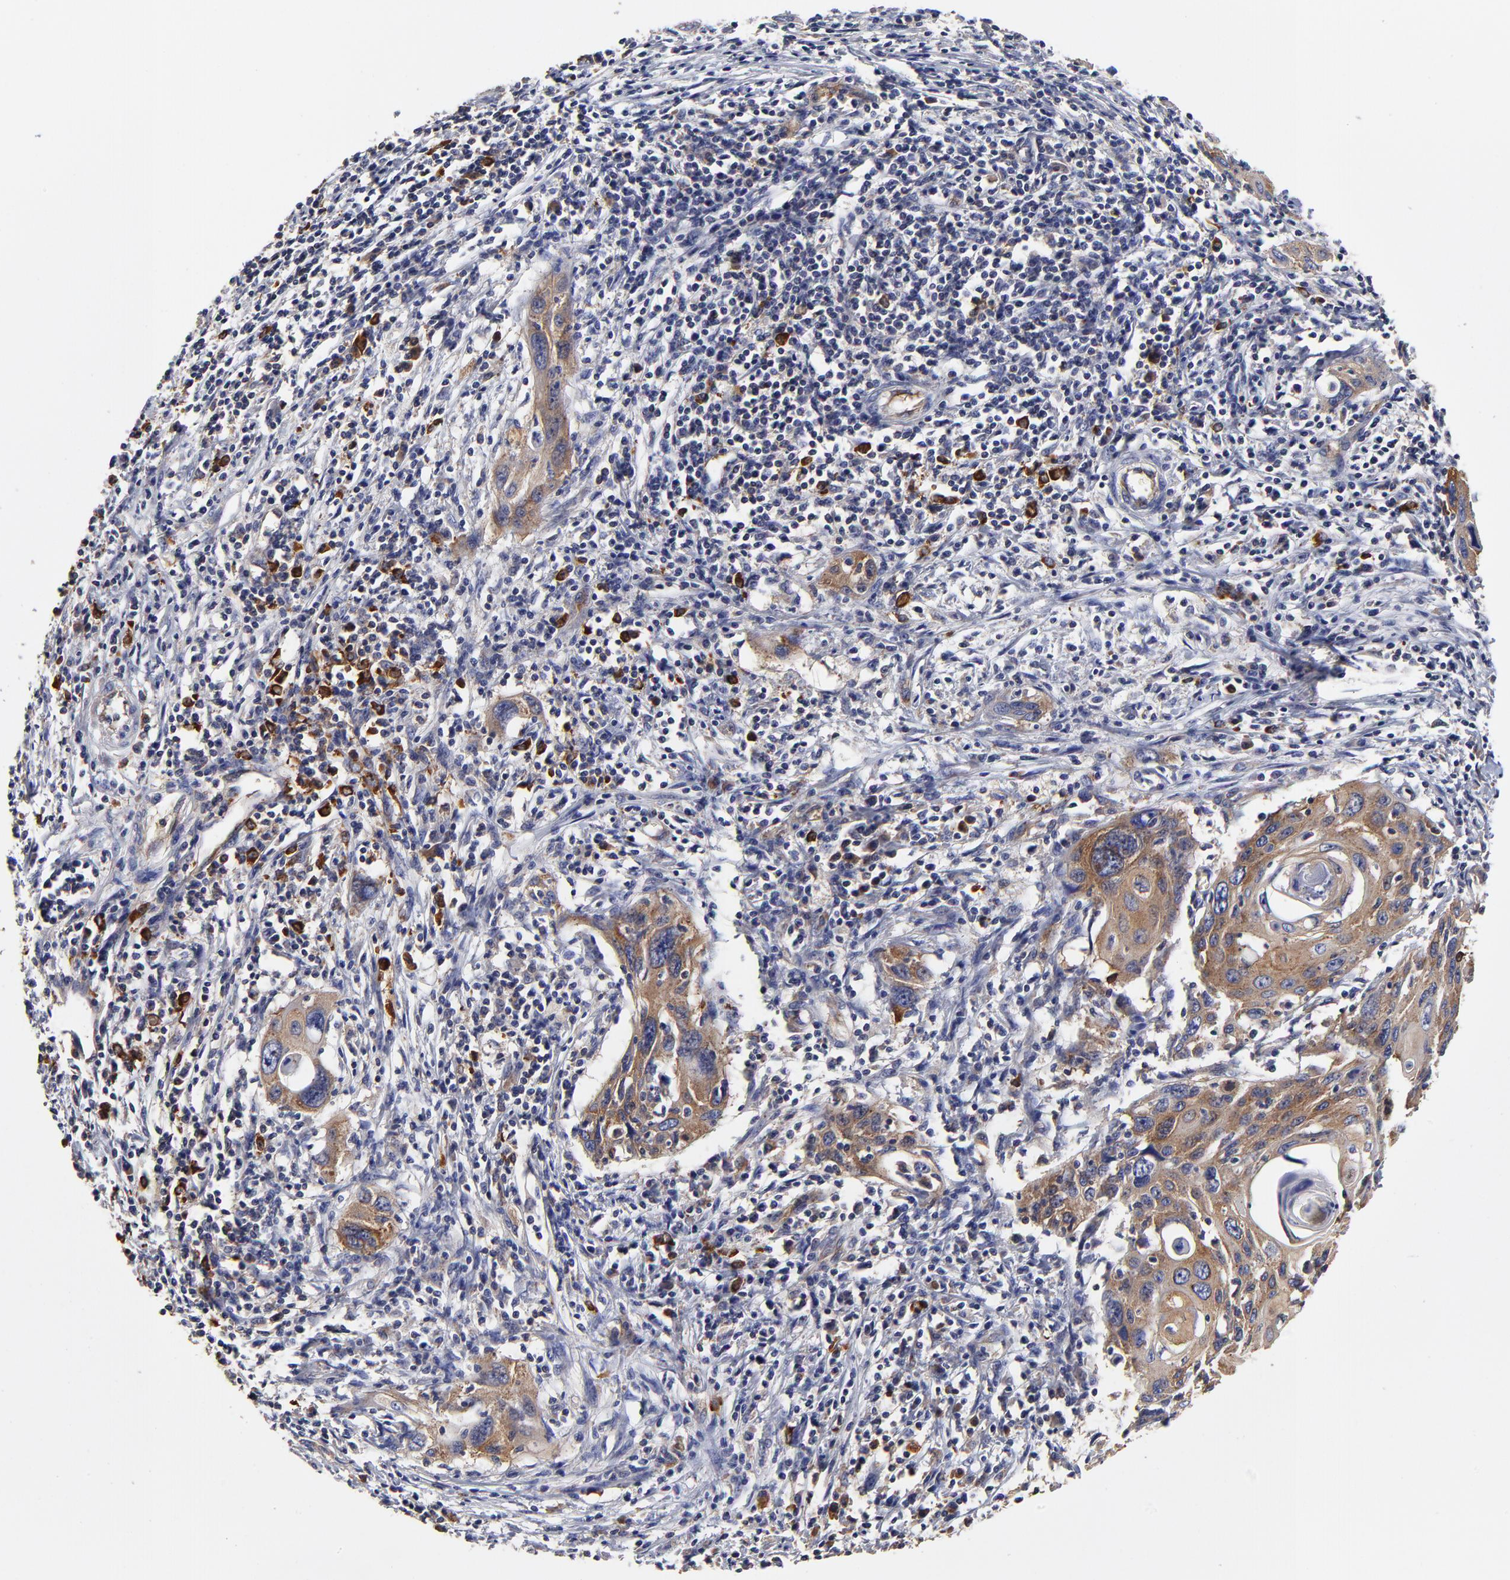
{"staining": {"intensity": "moderate", "quantity": ">75%", "location": "cytoplasmic/membranous"}, "tissue": "cervical cancer", "cell_type": "Tumor cells", "image_type": "cancer", "snomed": [{"axis": "morphology", "description": "Squamous cell carcinoma, NOS"}, {"axis": "topography", "description": "Cervix"}], "caption": "Squamous cell carcinoma (cervical) stained with a brown dye exhibits moderate cytoplasmic/membranous positive staining in approximately >75% of tumor cells.", "gene": "CD2AP", "patient": {"sex": "female", "age": 54}}